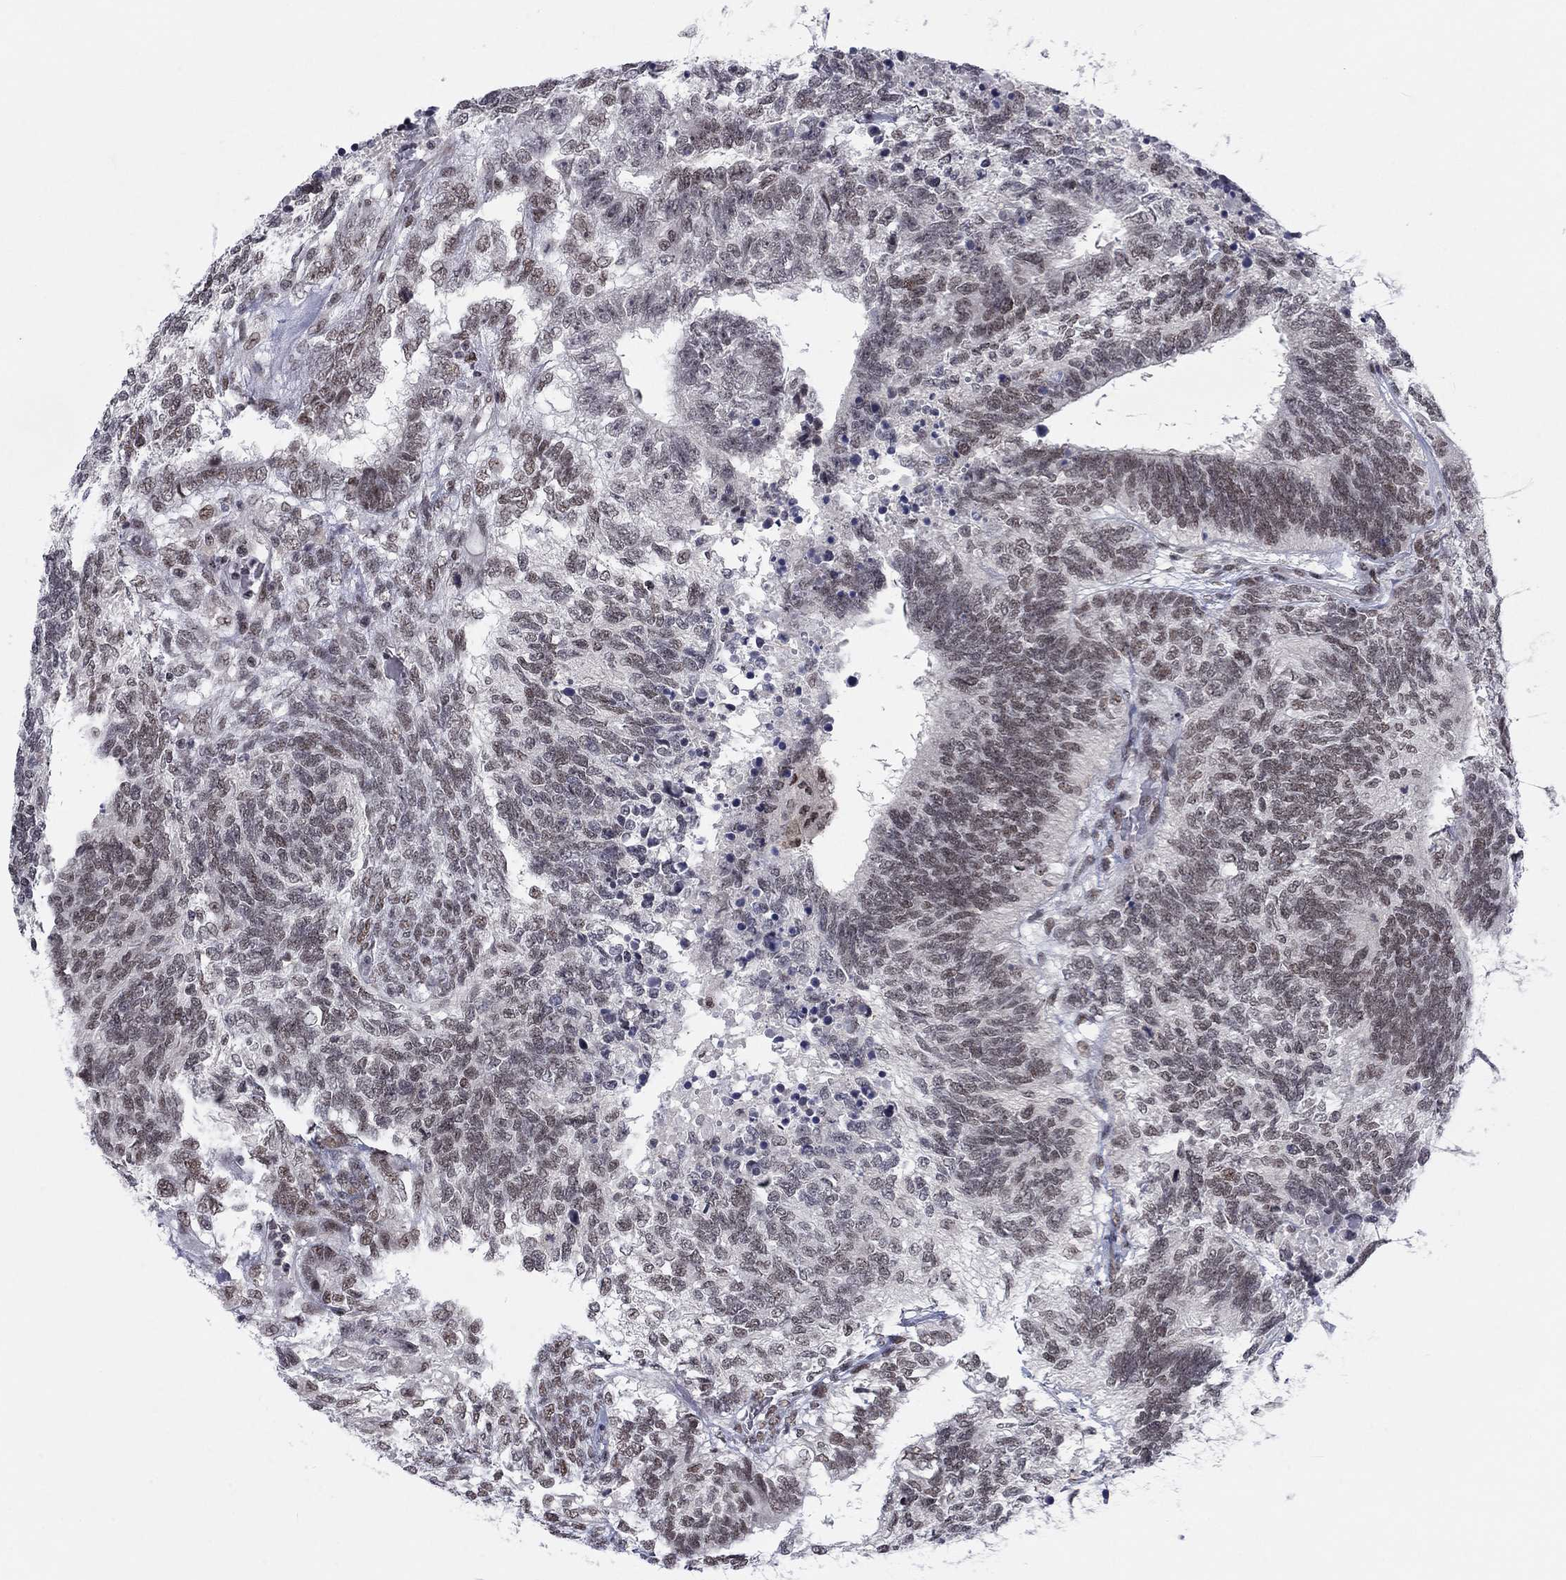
{"staining": {"intensity": "negative", "quantity": "none", "location": "none"}, "tissue": "testis cancer", "cell_type": "Tumor cells", "image_type": "cancer", "snomed": [{"axis": "morphology", "description": "Seminoma, NOS"}, {"axis": "morphology", "description": "Carcinoma, Embryonal, NOS"}, {"axis": "topography", "description": "Testis"}], "caption": "This is a histopathology image of immunohistochemistry (IHC) staining of seminoma (testis), which shows no positivity in tumor cells.", "gene": "FYTTD1", "patient": {"sex": "male", "age": 41}}